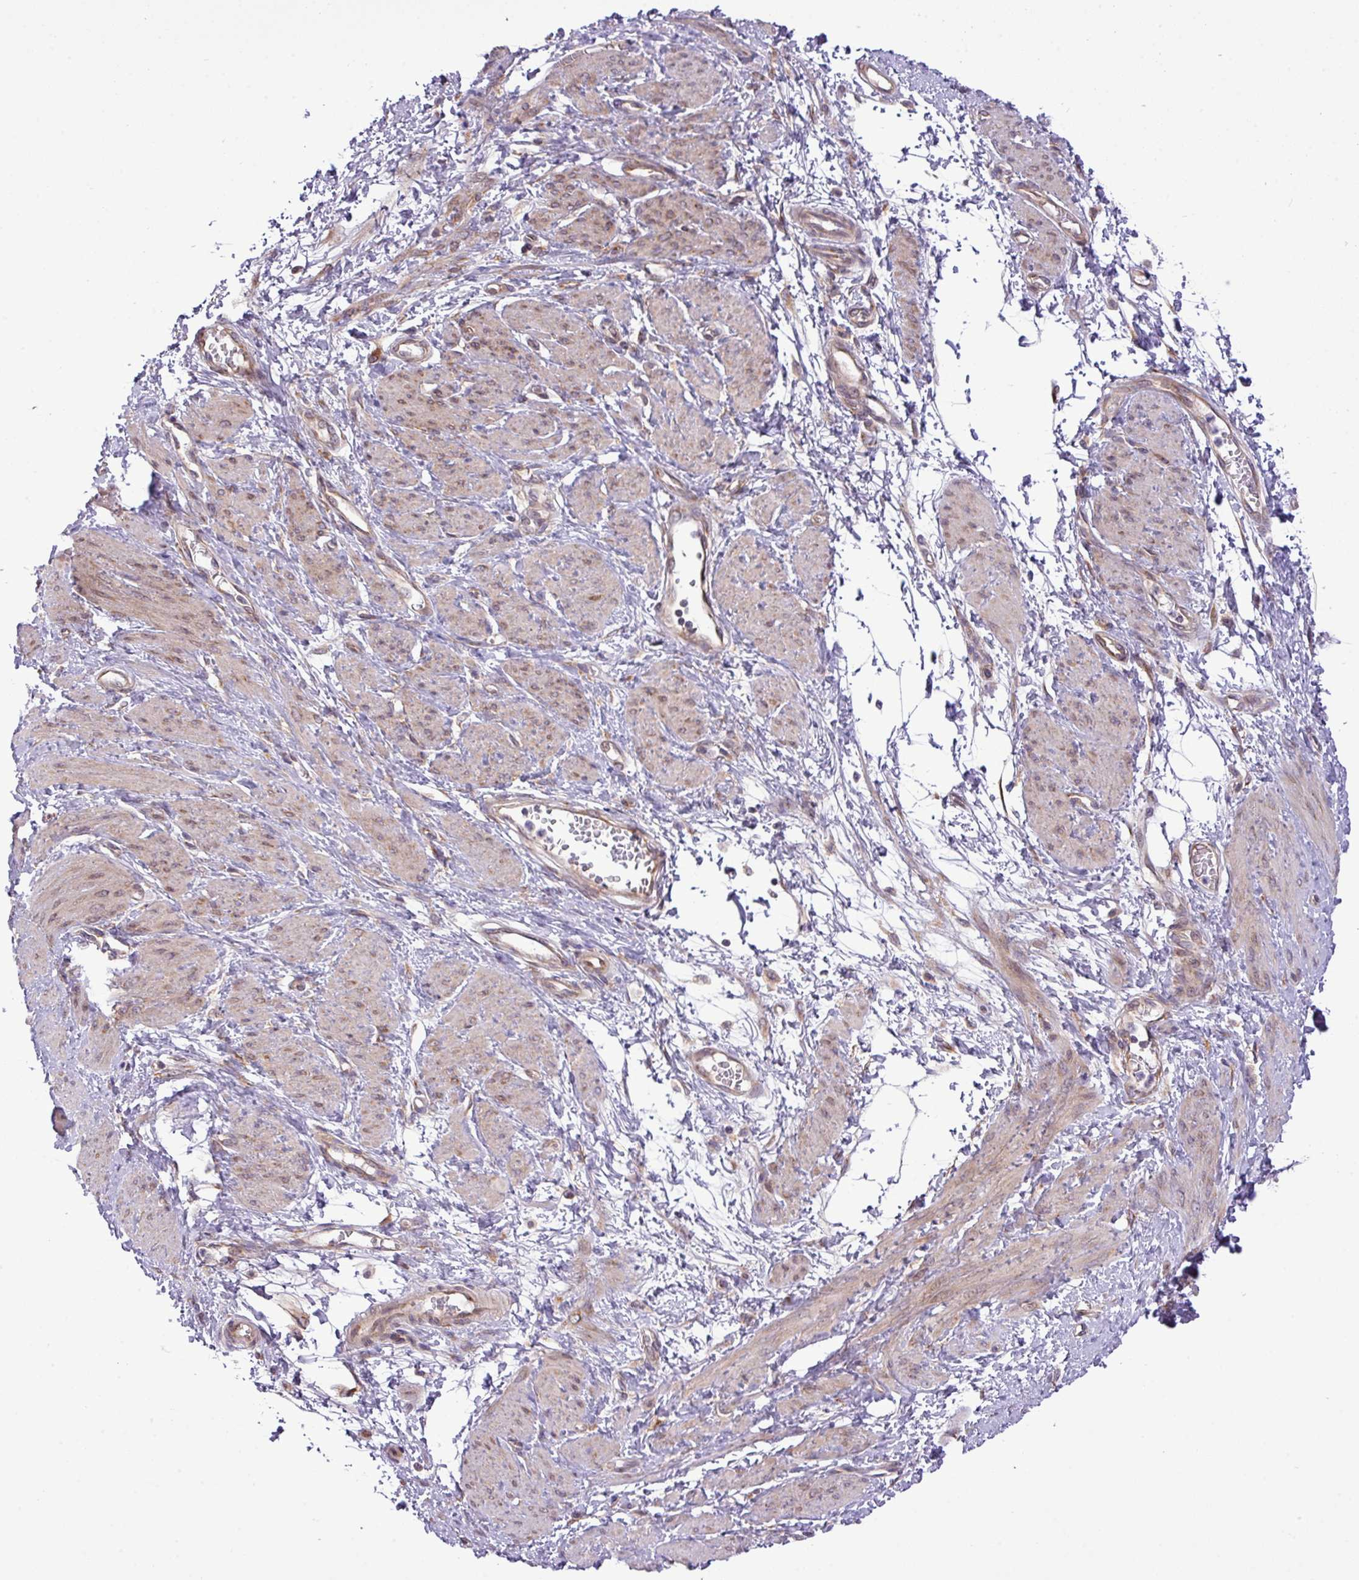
{"staining": {"intensity": "weak", "quantity": "25%-75%", "location": "cytoplasmic/membranous,nuclear"}, "tissue": "smooth muscle", "cell_type": "Smooth muscle cells", "image_type": "normal", "snomed": [{"axis": "morphology", "description": "Normal tissue, NOS"}, {"axis": "topography", "description": "Smooth muscle"}, {"axis": "topography", "description": "Uterus"}], "caption": "A brown stain shows weak cytoplasmic/membranous,nuclear expression of a protein in smooth muscle cells of unremarkable smooth muscle.", "gene": "FAM222B", "patient": {"sex": "female", "age": 39}}